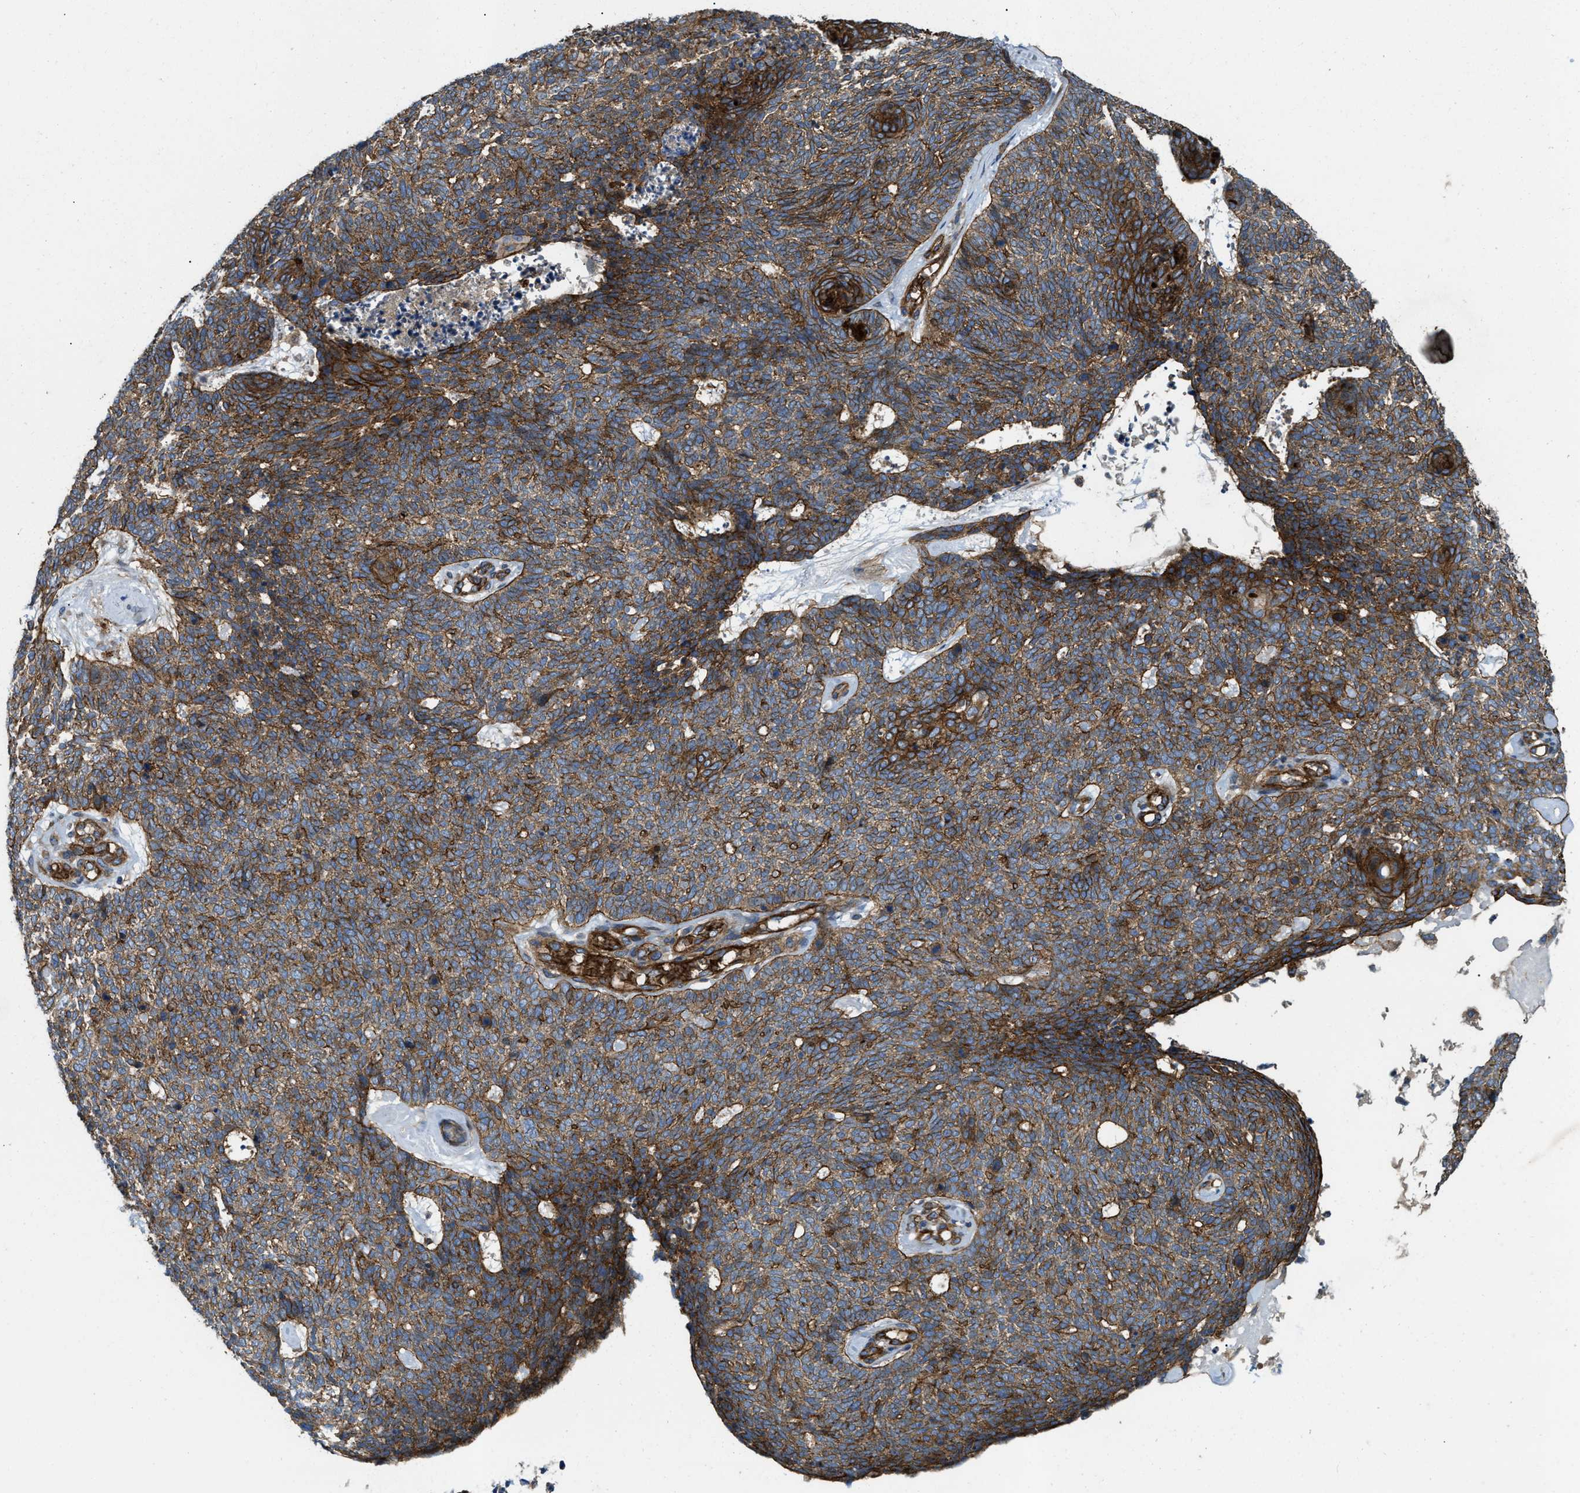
{"staining": {"intensity": "strong", "quantity": ">75%", "location": "cytoplasmic/membranous"}, "tissue": "skin cancer", "cell_type": "Tumor cells", "image_type": "cancer", "snomed": [{"axis": "morphology", "description": "Basal cell carcinoma"}, {"axis": "topography", "description": "Skin"}], "caption": "Skin cancer was stained to show a protein in brown. There is high levels of strong cytoplasmic/membranous positivity in about >75% of tumor cells.", "gene": "ERC1", "patient": {"sex": "female", "age": 84}}